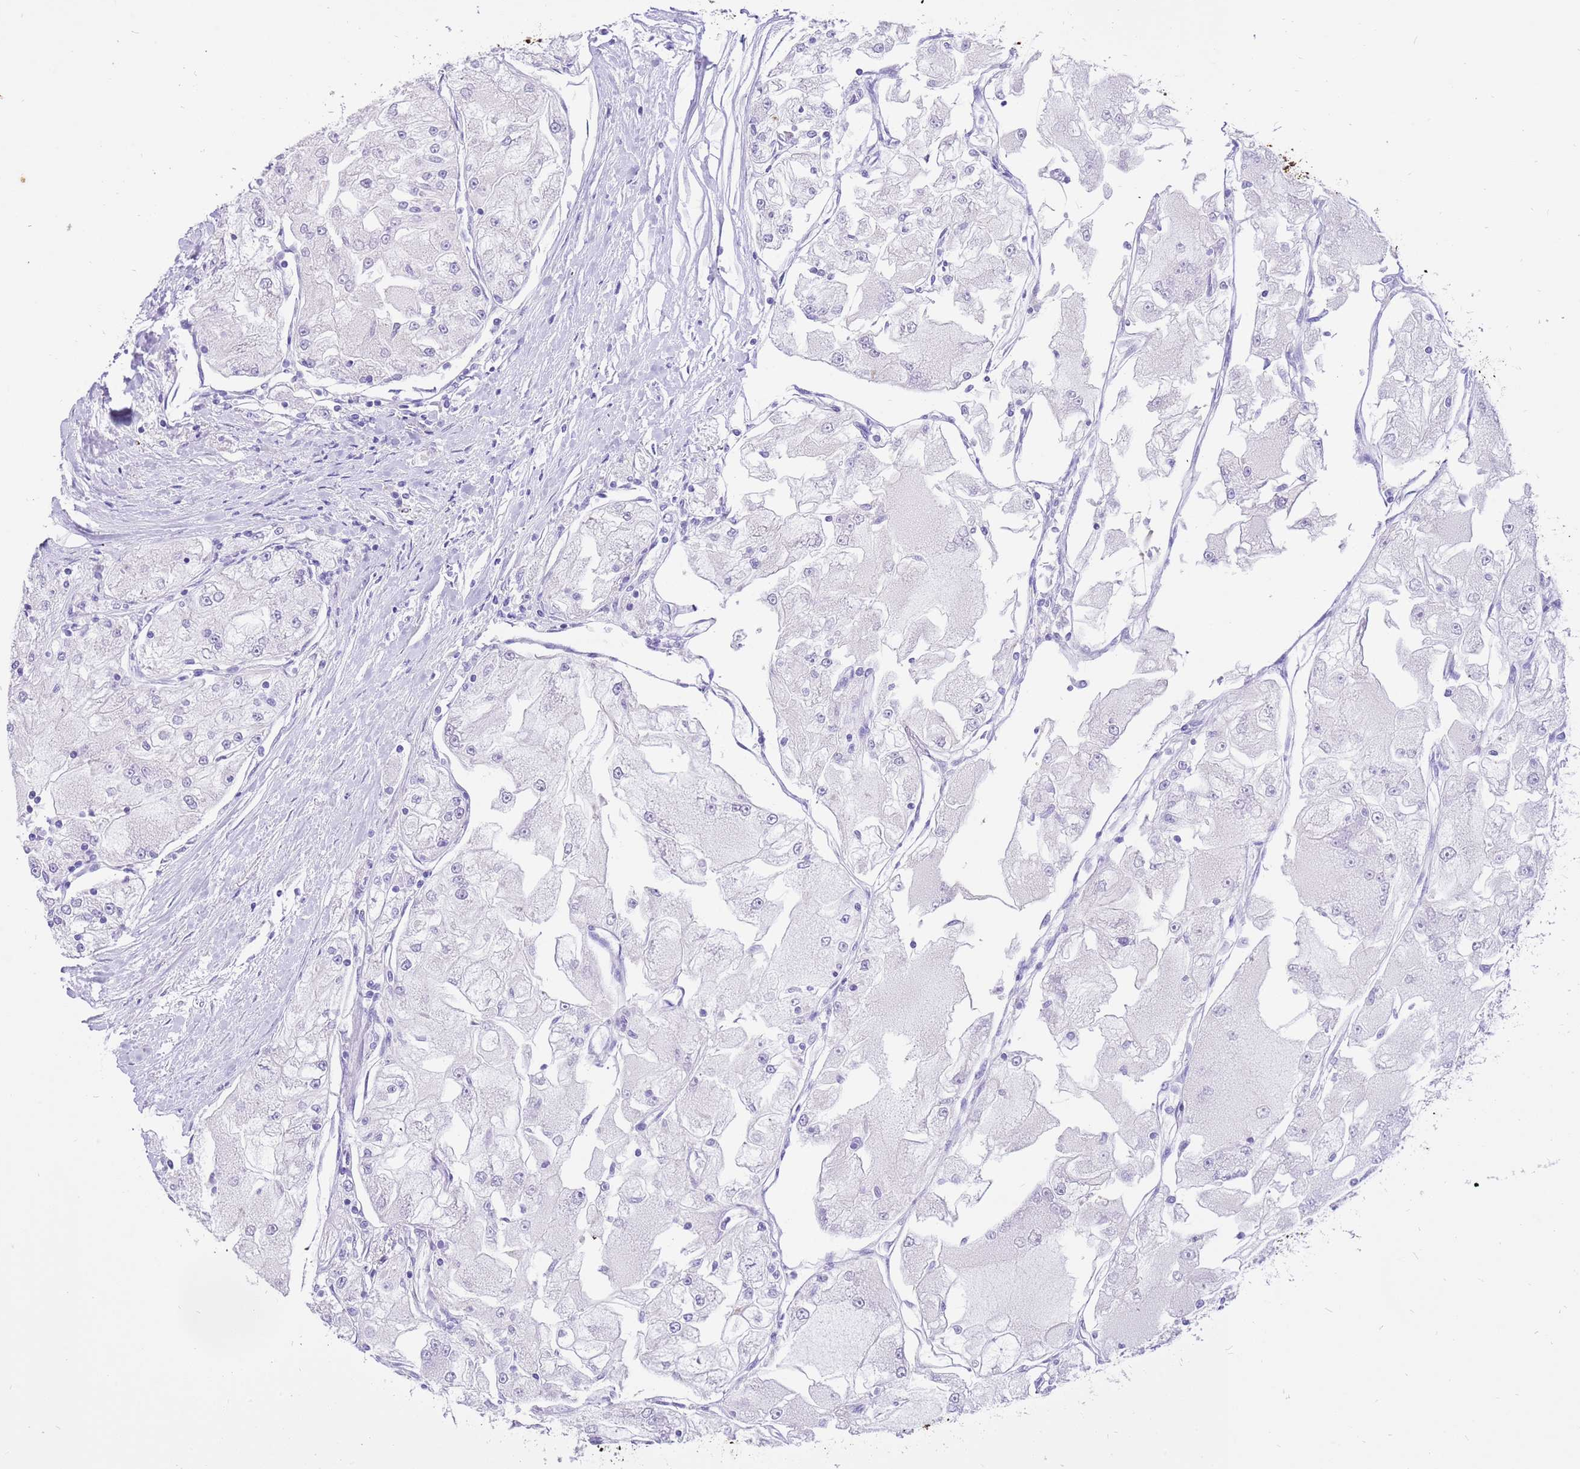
{"staining": {"intensity": "negative", "quantity": "none", "location": "none"}, "tissue": "renal cancer", "cell_type": "Tumor cells", "image_type": "cancer", "snomed": [{"axis": "morphology", "description": "Adenocarcinoma, NOS"}, {"axis": "topography", "description": "Kidney"}], "caption": "This histopathology image is of adenocarcinoma (renal) stained with IHC to label a protein in brown with the nuclei are counter-stained blue. There is no positivity in tumor cells.", "gene": "R3HDM4", "patient": {"sex": "female", "age": 72}}